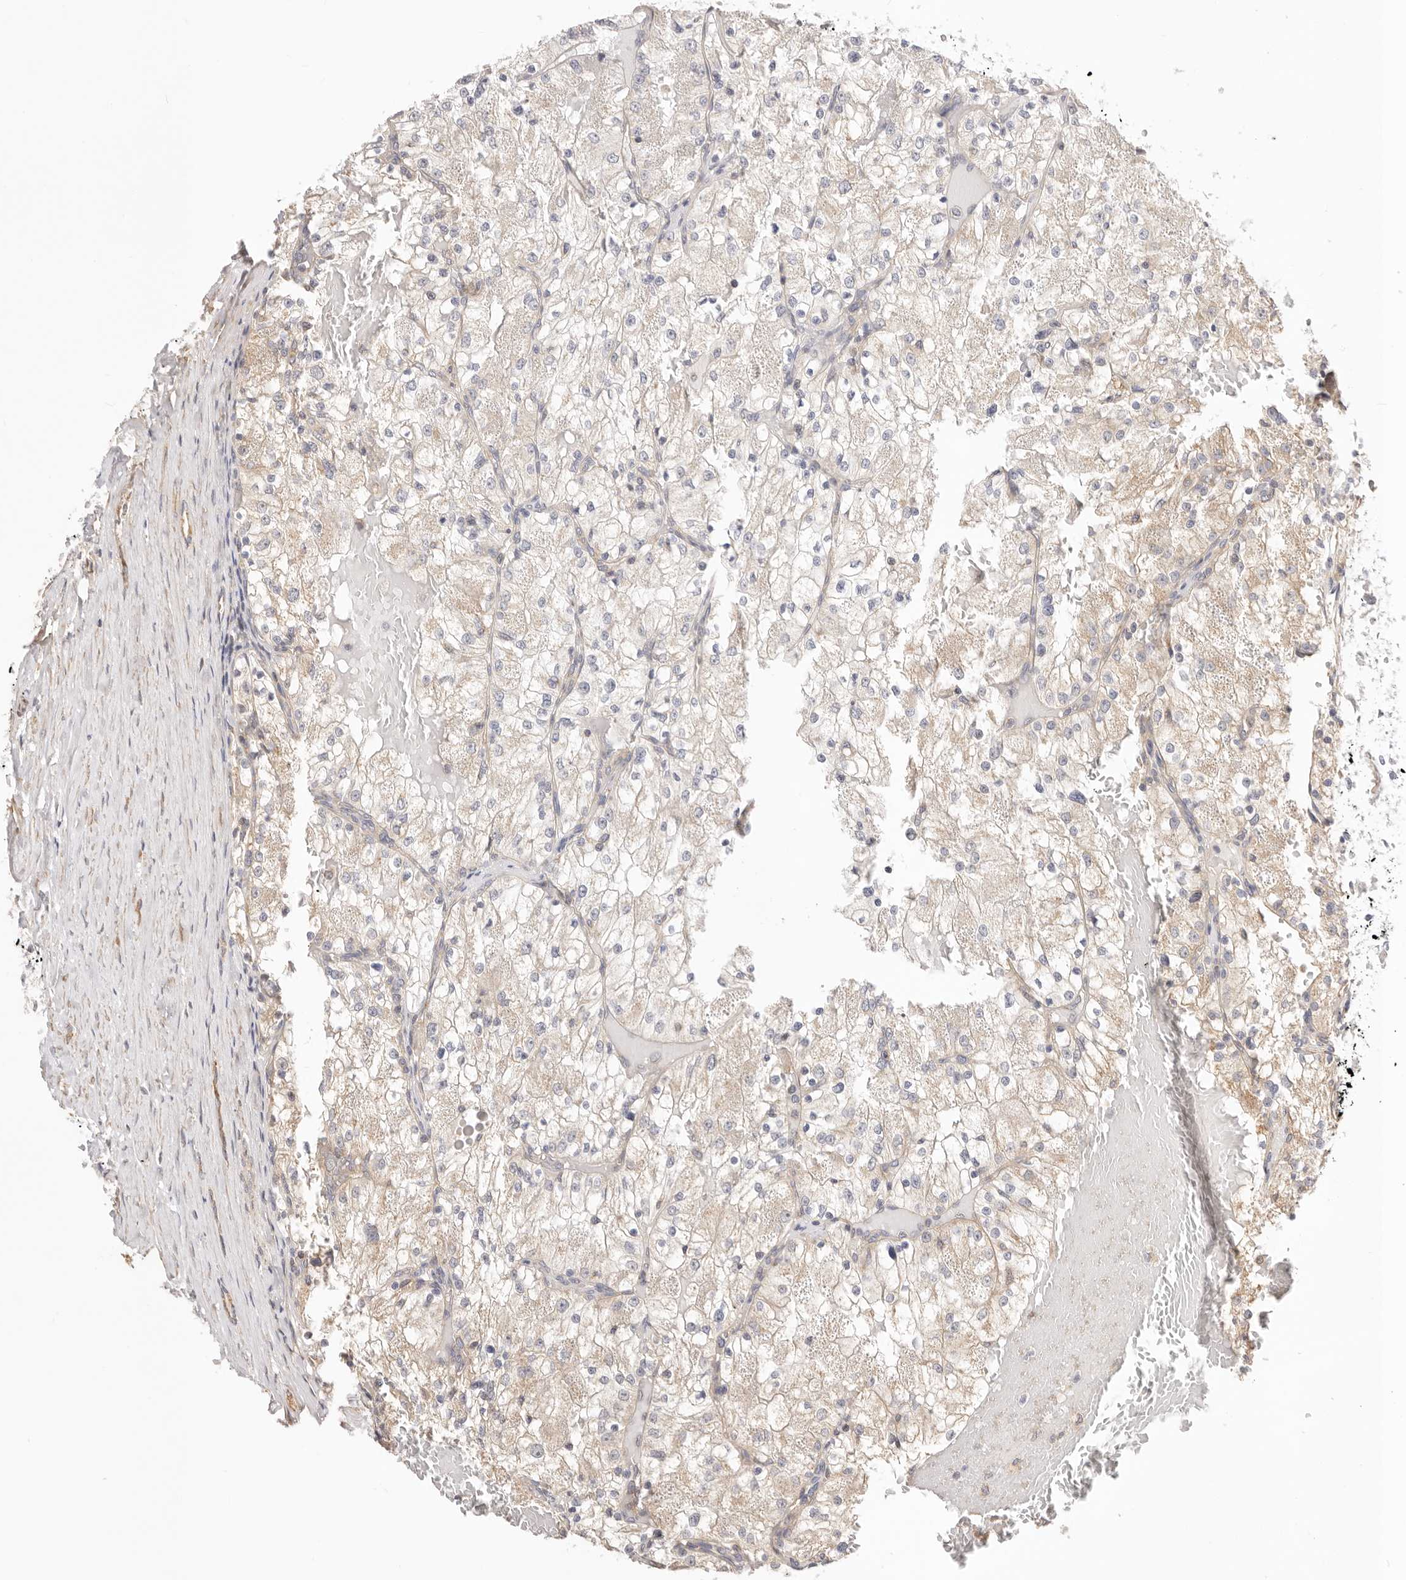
{"staining": {"intensity": "weak", "quantity": "25%-75%", "location": "cytoplasmic/membranous"}, "tissue": "renal cancer", "cell_type": "Tumor cells", "image_type": "cancer", "snomed": [{"axis": "morphology", "description": "Normal tissue, NOS"}, {"axis": "morphology", "description": "Adenocarcinoma, NOS"}, {"axis": "topography", "description": "Kidney"}], "caption": "Renal cancer (adenocarcinoma) stained with a brown dye demonstrates weak cytoplasmic/membranous positive positivity in approximately 25%-75% of tumor cells.", "gene": "KCMF1", "patient": {"sex": "male", "age": 68}}